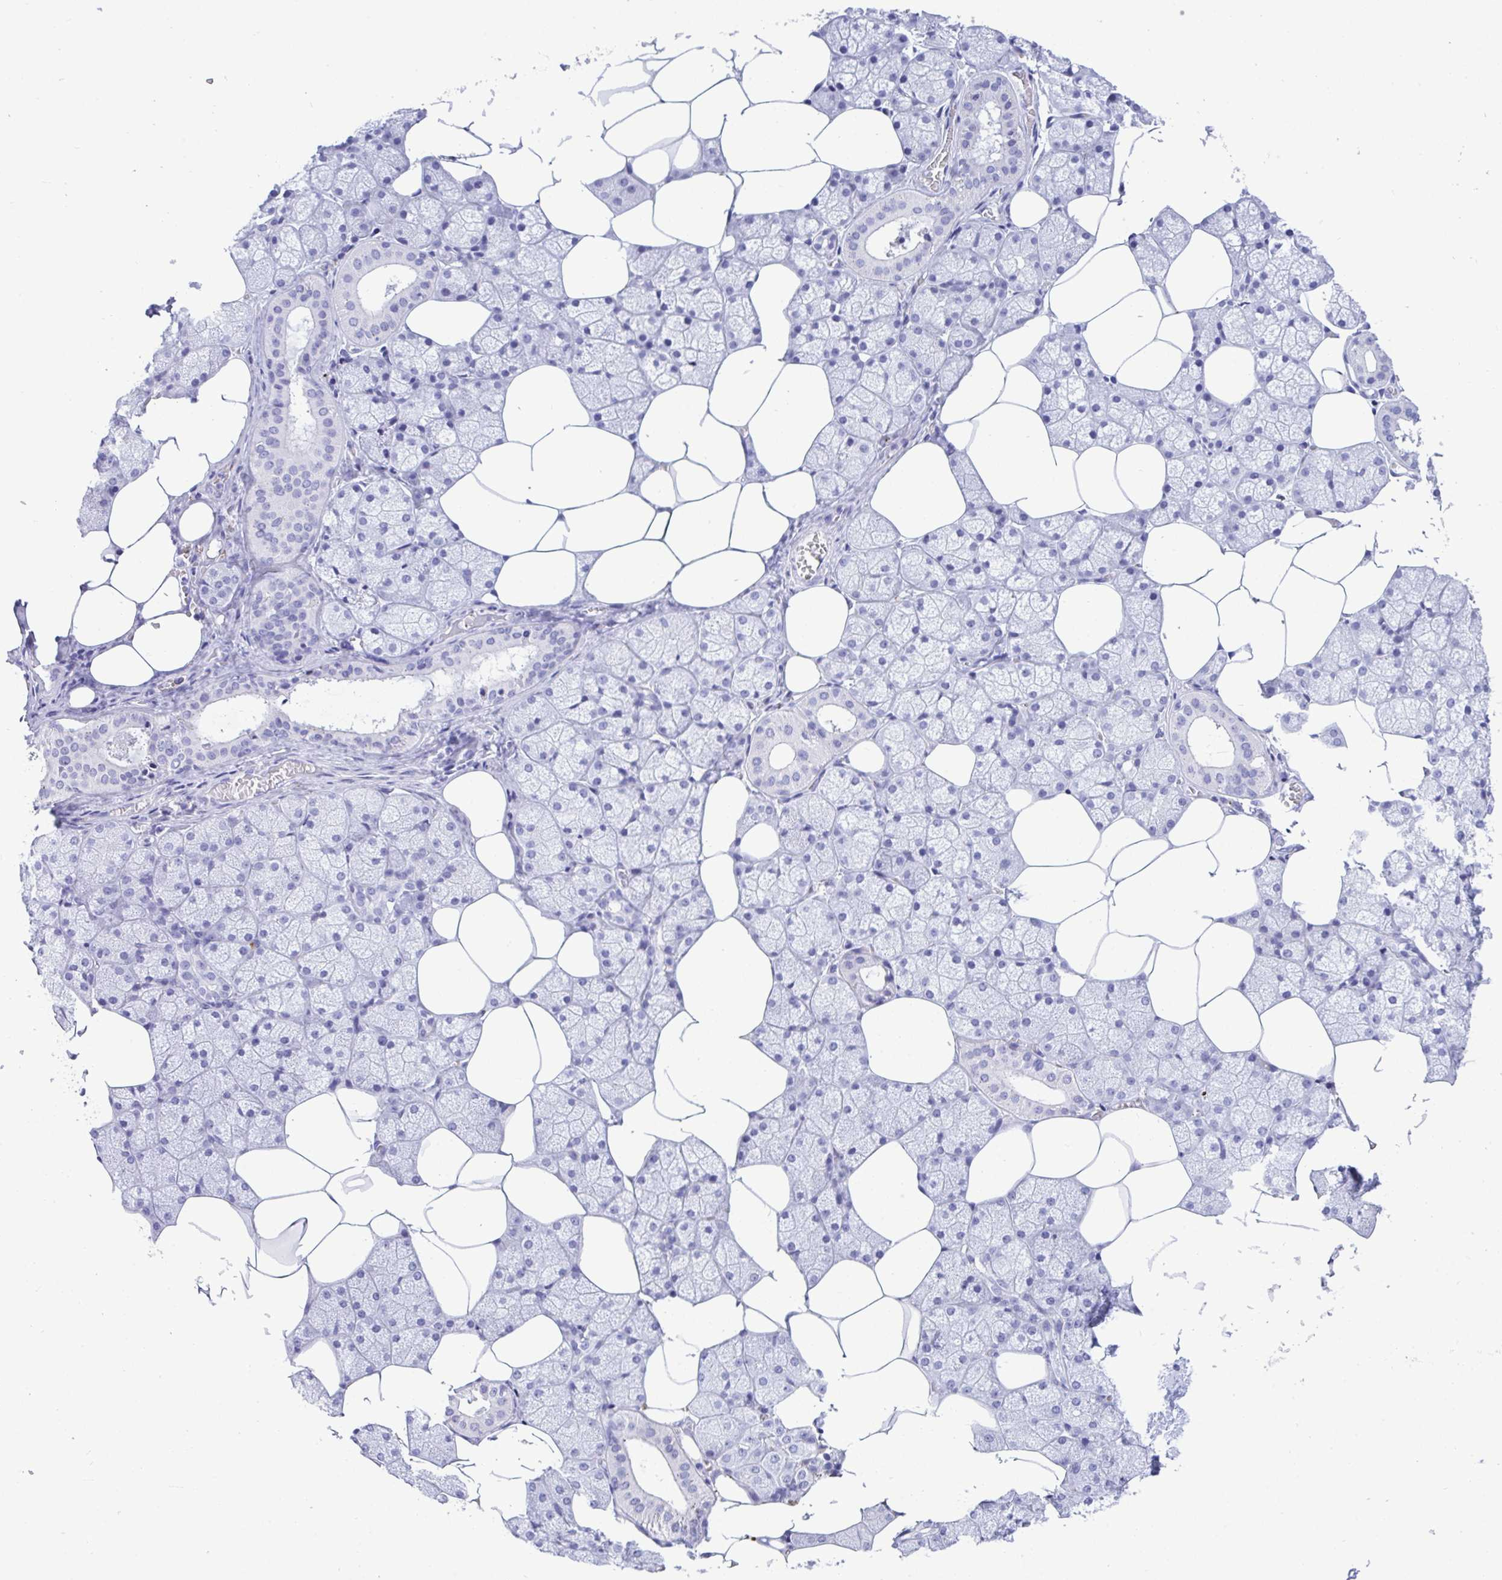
{"staining": {"intensity": "negative", "quantity": "none", "location": "none"}, "tissue": "salivary gland", "cell_type": "Glandular cells", "image_type": "normal", "snomed": [{"axis": "morphology", "description": "Normal tissue, NOS"}, {"axis": "topography", "description": "Salivary gland"}], "caption": "A histopathology image of human salivary gland is negative for staining in glandular cells. (DAB (3,3'-diaminobenzidine) immunohistochemistry (IHC) with hematoxylin counter stain).", "gene": "CPVL", "patient": {"sex": "female", "age": 43}}